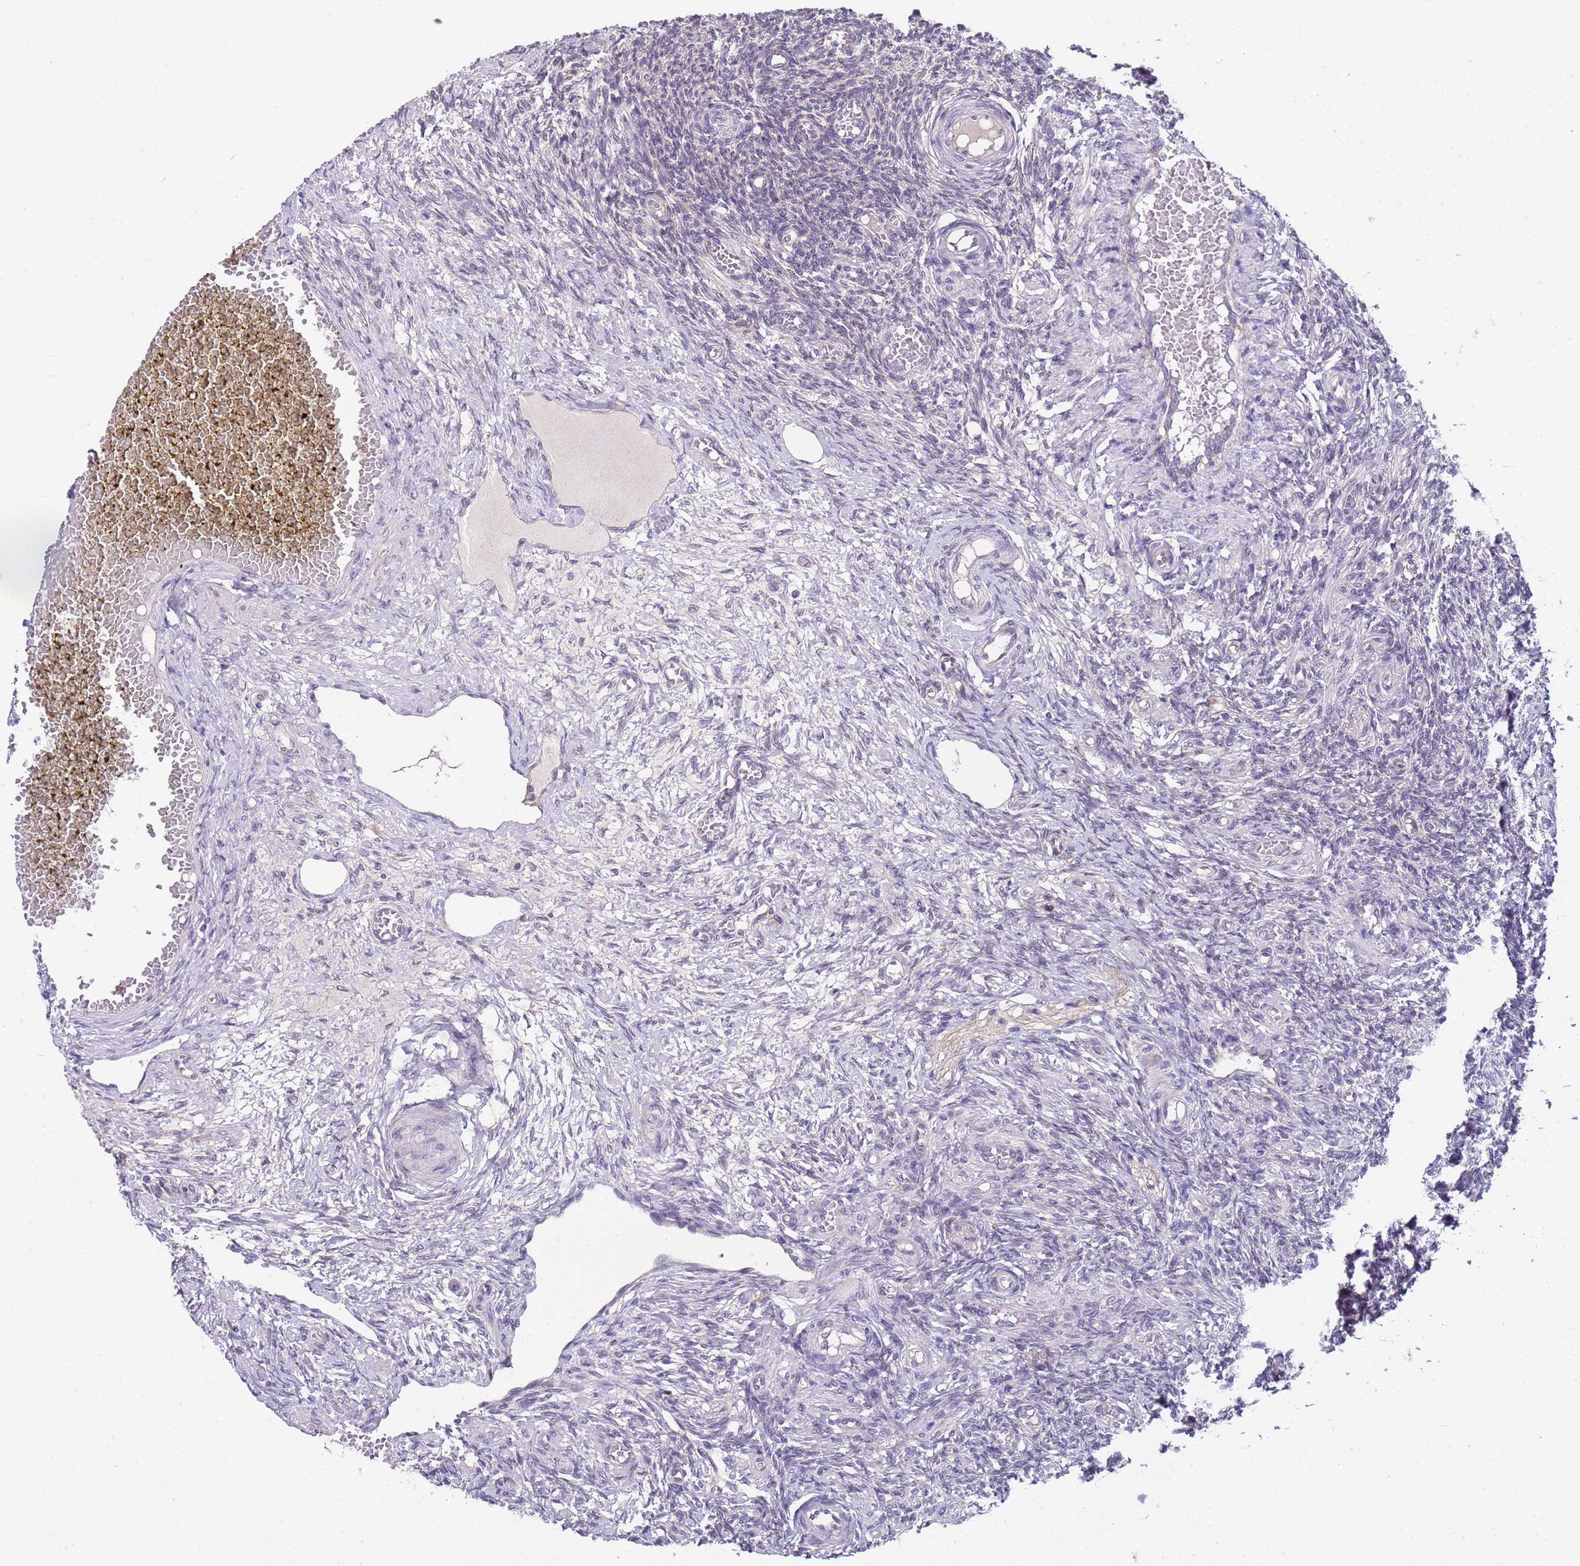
{"staining": {"intensity": "negative", "quantity": "none", "location": "none"}, "tissue": "ovary", "cell_type": "Ovarian stroma cells", "image_type": "normal", "snomed": [{"axis": "morphology", "description": "Normal tissue, NOS"}, {"axis": "topography", "description": "Ovary"}], "caption": "Histopathology image shows no significant protein expression in ovarian stroma cells of unremarkable ovary. Brightfield microscopy of immunohistochemistry stained with DAB (3,3'-diaminobenzidine) (brown) and hematoxylin (blue), captured at high magnification.", "gene": "TRMT10A", "patient": {"sex": "female", "age": 27}}